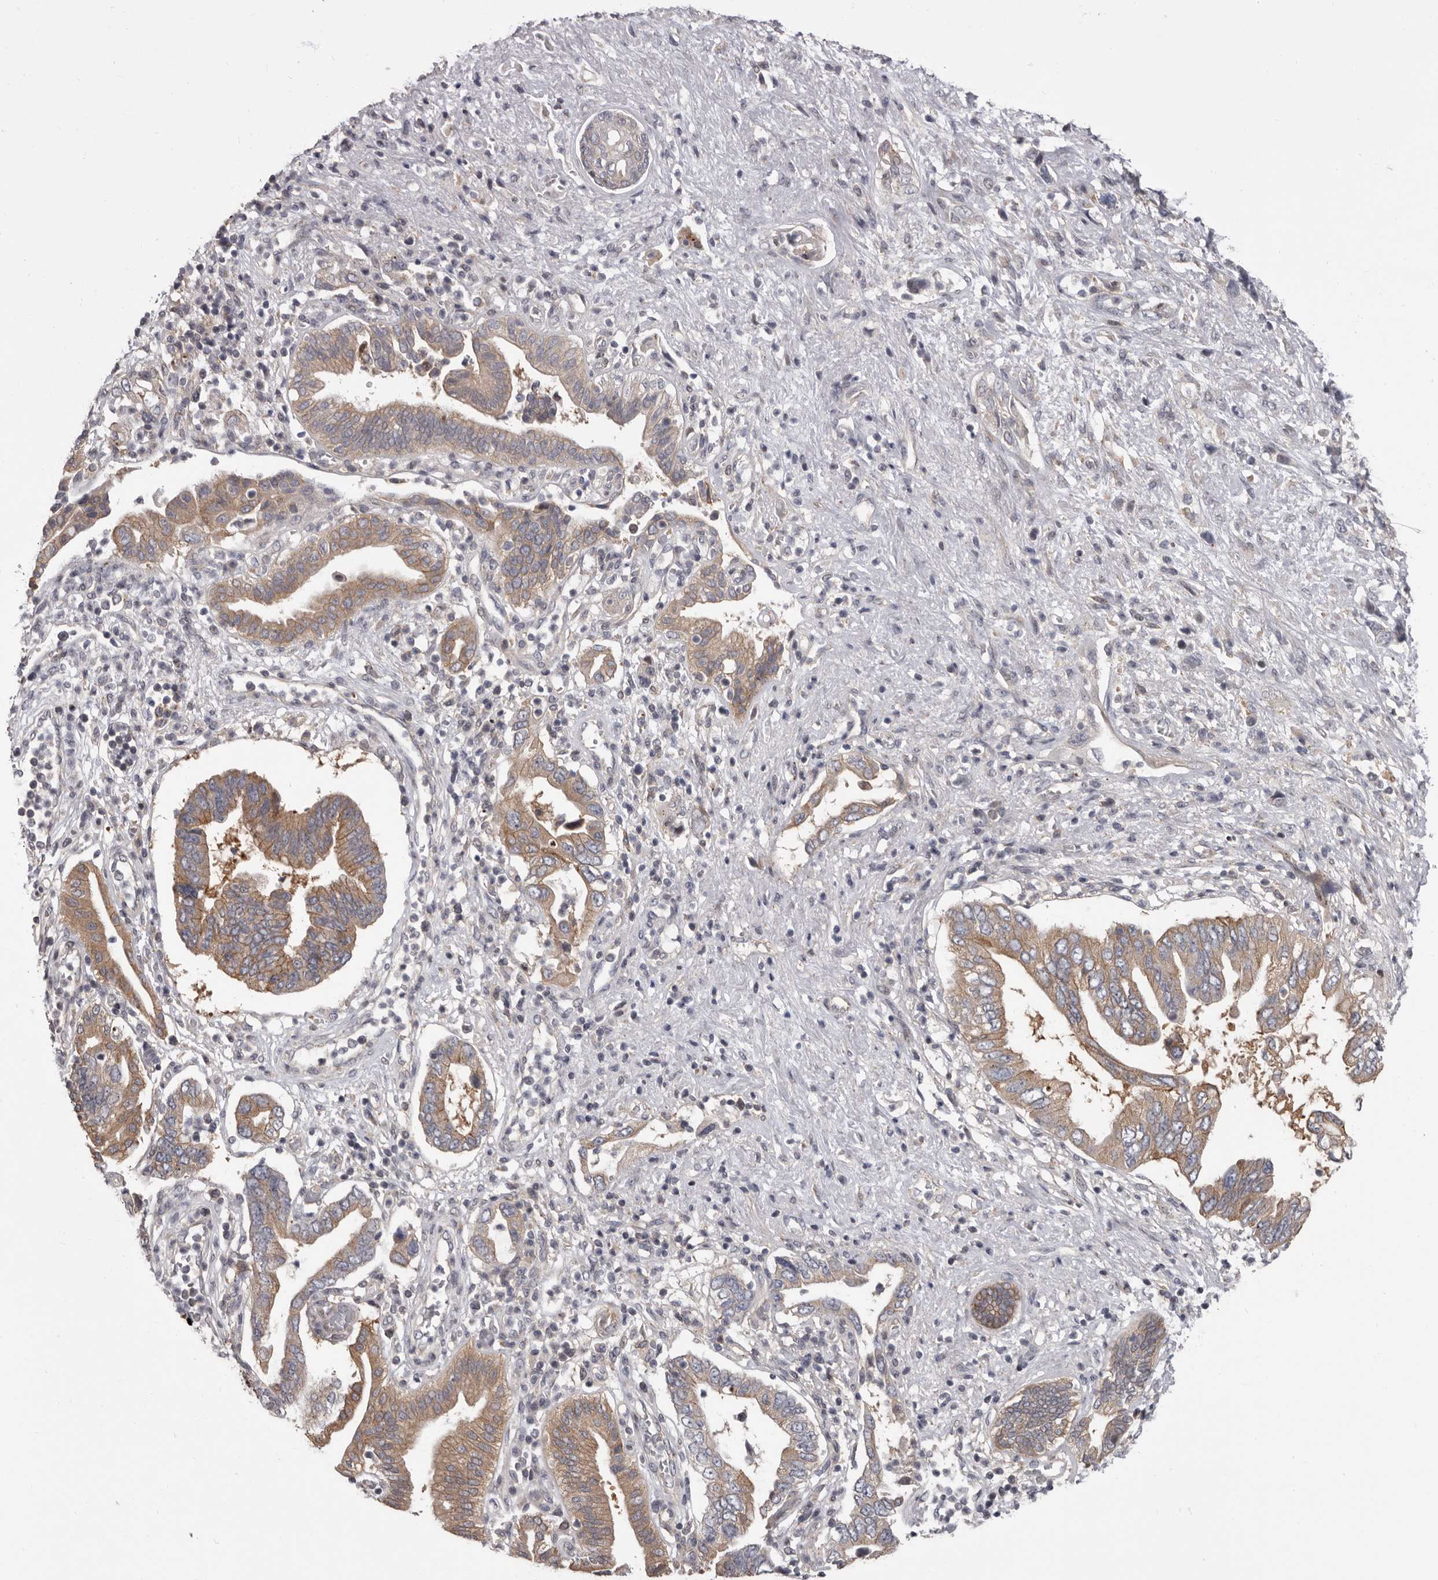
{"staining": {"intensity": "weak", "quantity": "25%-75%", "location": "cytoplasmic/membranous"}, "tissue": "pancreatic cancer", "cell_type": "Tumor cells", "image_type": "cancer", "snomed": [{"axis": "morphology", "description": "Adenocarcinoma, NOS"}, {"axis": "topography", "description": "Pancreas"}], "caption": "A brown stain highlights weak cytoplasmic/membranous staining of a protein in pancreatic cancer tumor cells.", "gene": "FGFR4", "patient": {"sex": "female", "age": 73}}